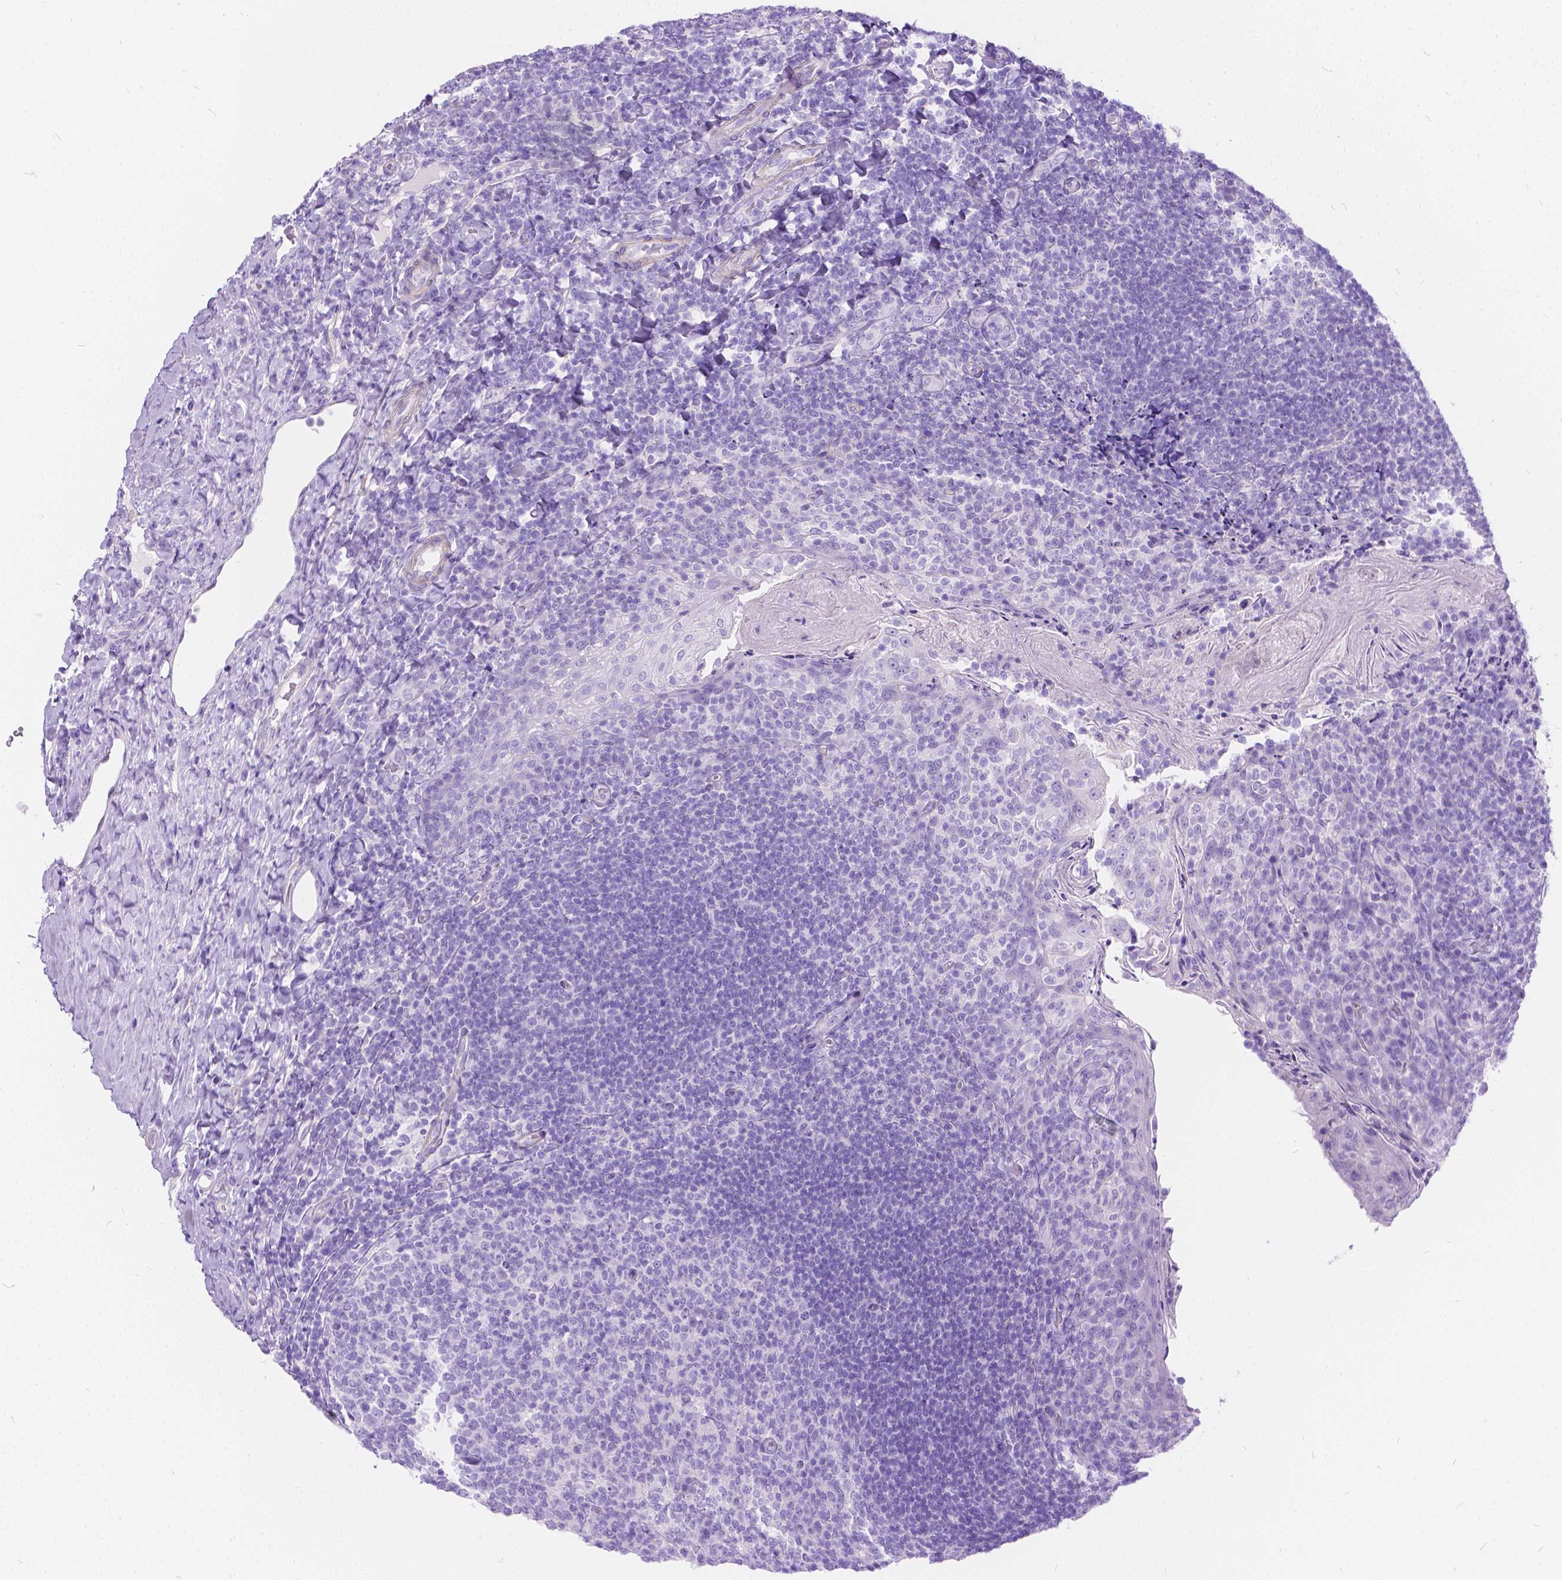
{"staining": {"intensity": "negative", "quantity": "none", "location": "none"}, "tissue": "tonsil", "cell_type": "Germinal center cells", "image_type": "normal", "snomed": [{"axis": "morphology", "description": "Normal tissue, NOS"}, {"axis": "topography", "description": "Tonsil"}], "caption": "Germinal center cells are negative for protein expression in unremarkable human tonsil. (DAB IHC with hematoxylin counter stain).", "gene": "CHRM1", "patient": {"sex": "female", "age": 10}}